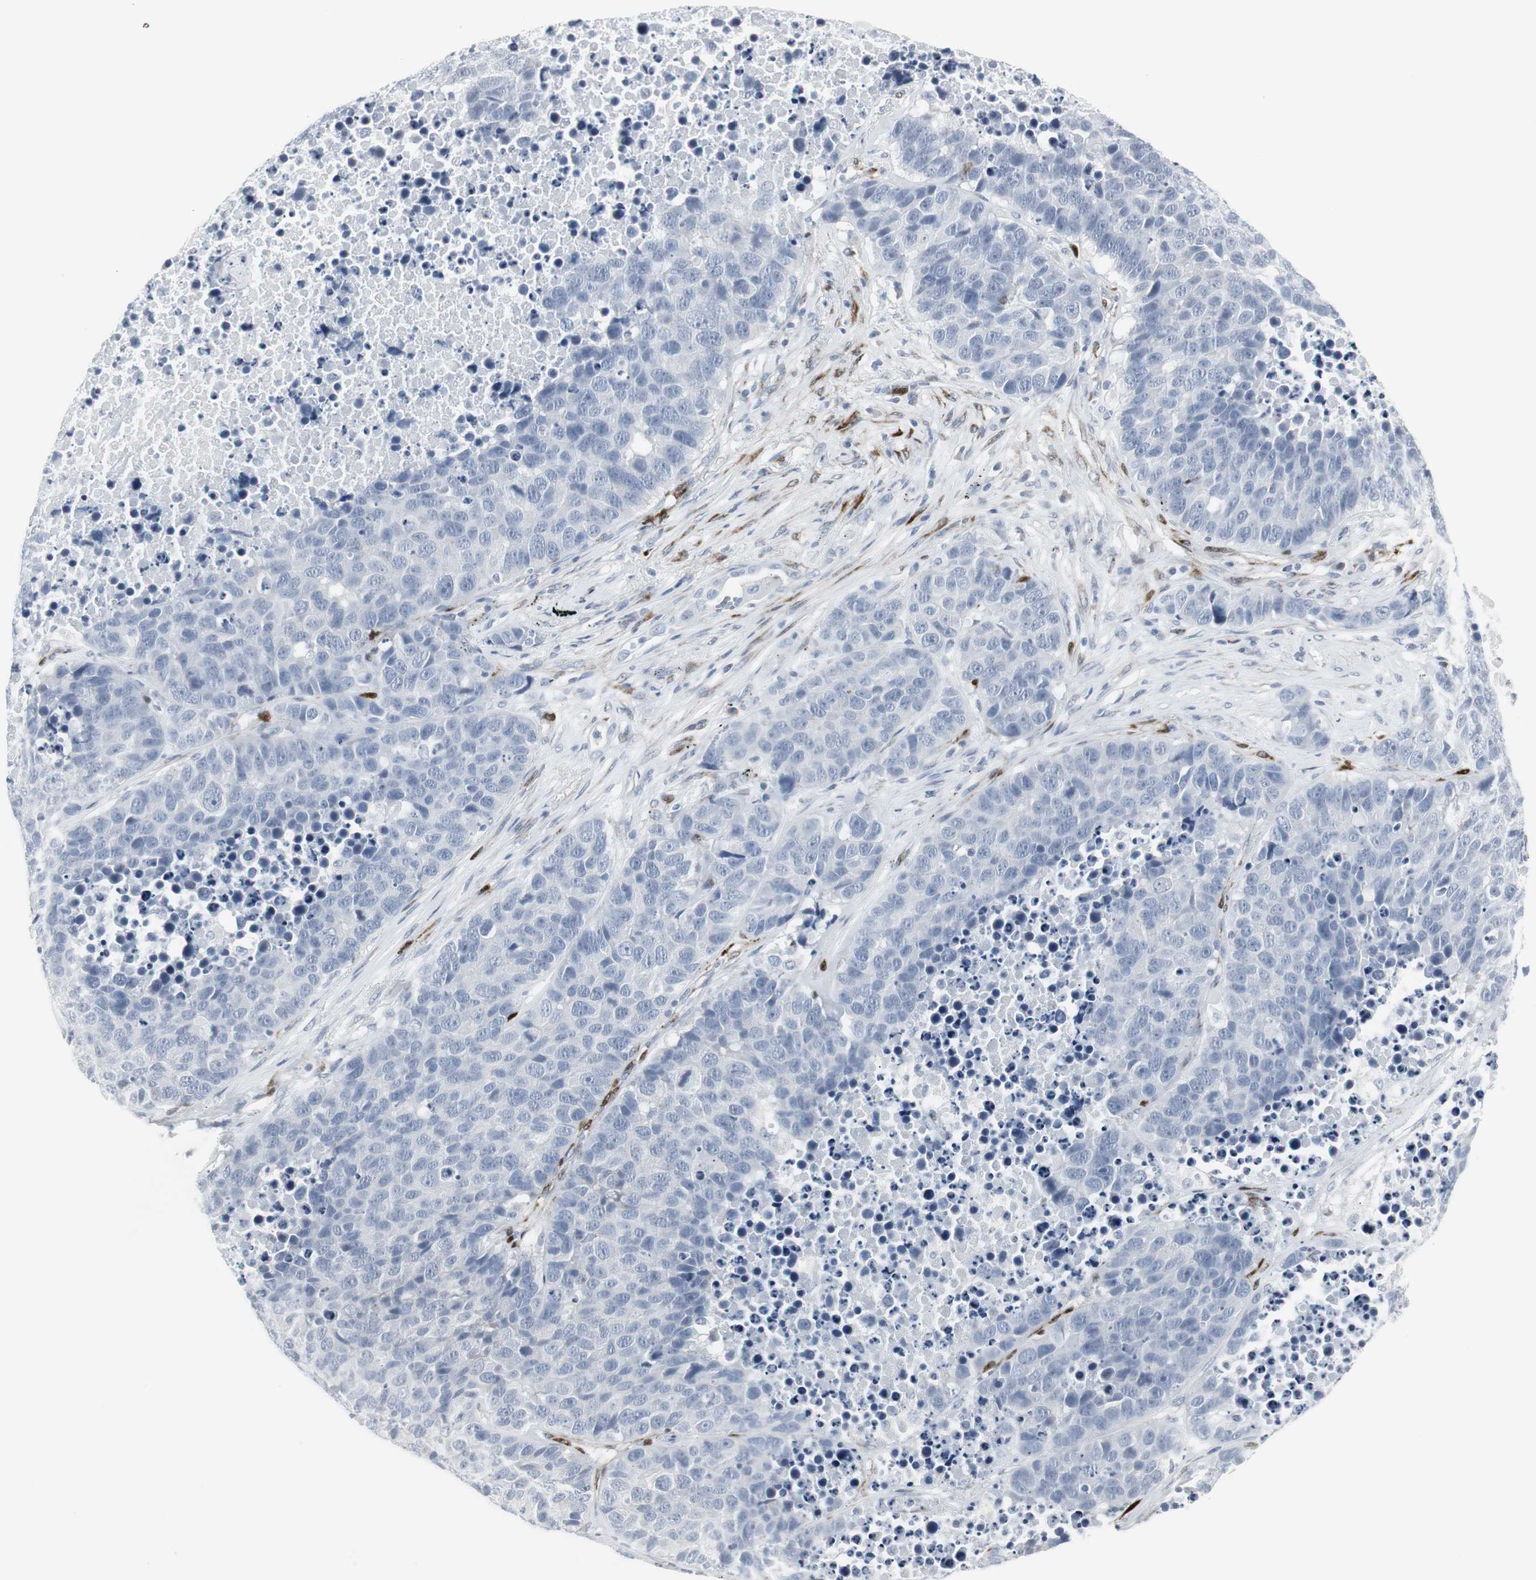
{"staining": {"intensity": "negative", "quantity": "none", "location": "none"}, "tissue": "carcinoid", "cell_type": "Tumor cells", "image_type": "cancer", "snomed": [{"axis": "morphology", "description": "Carcinoid, malignant, NOS"}, {"axis": "topography", "description": "Lung"}], "caption": "Tumor cells show no significant protein positivity in carcinoid.", "gene": "PPP1R14A", "patient": {"sex": "male", "age": 60}}